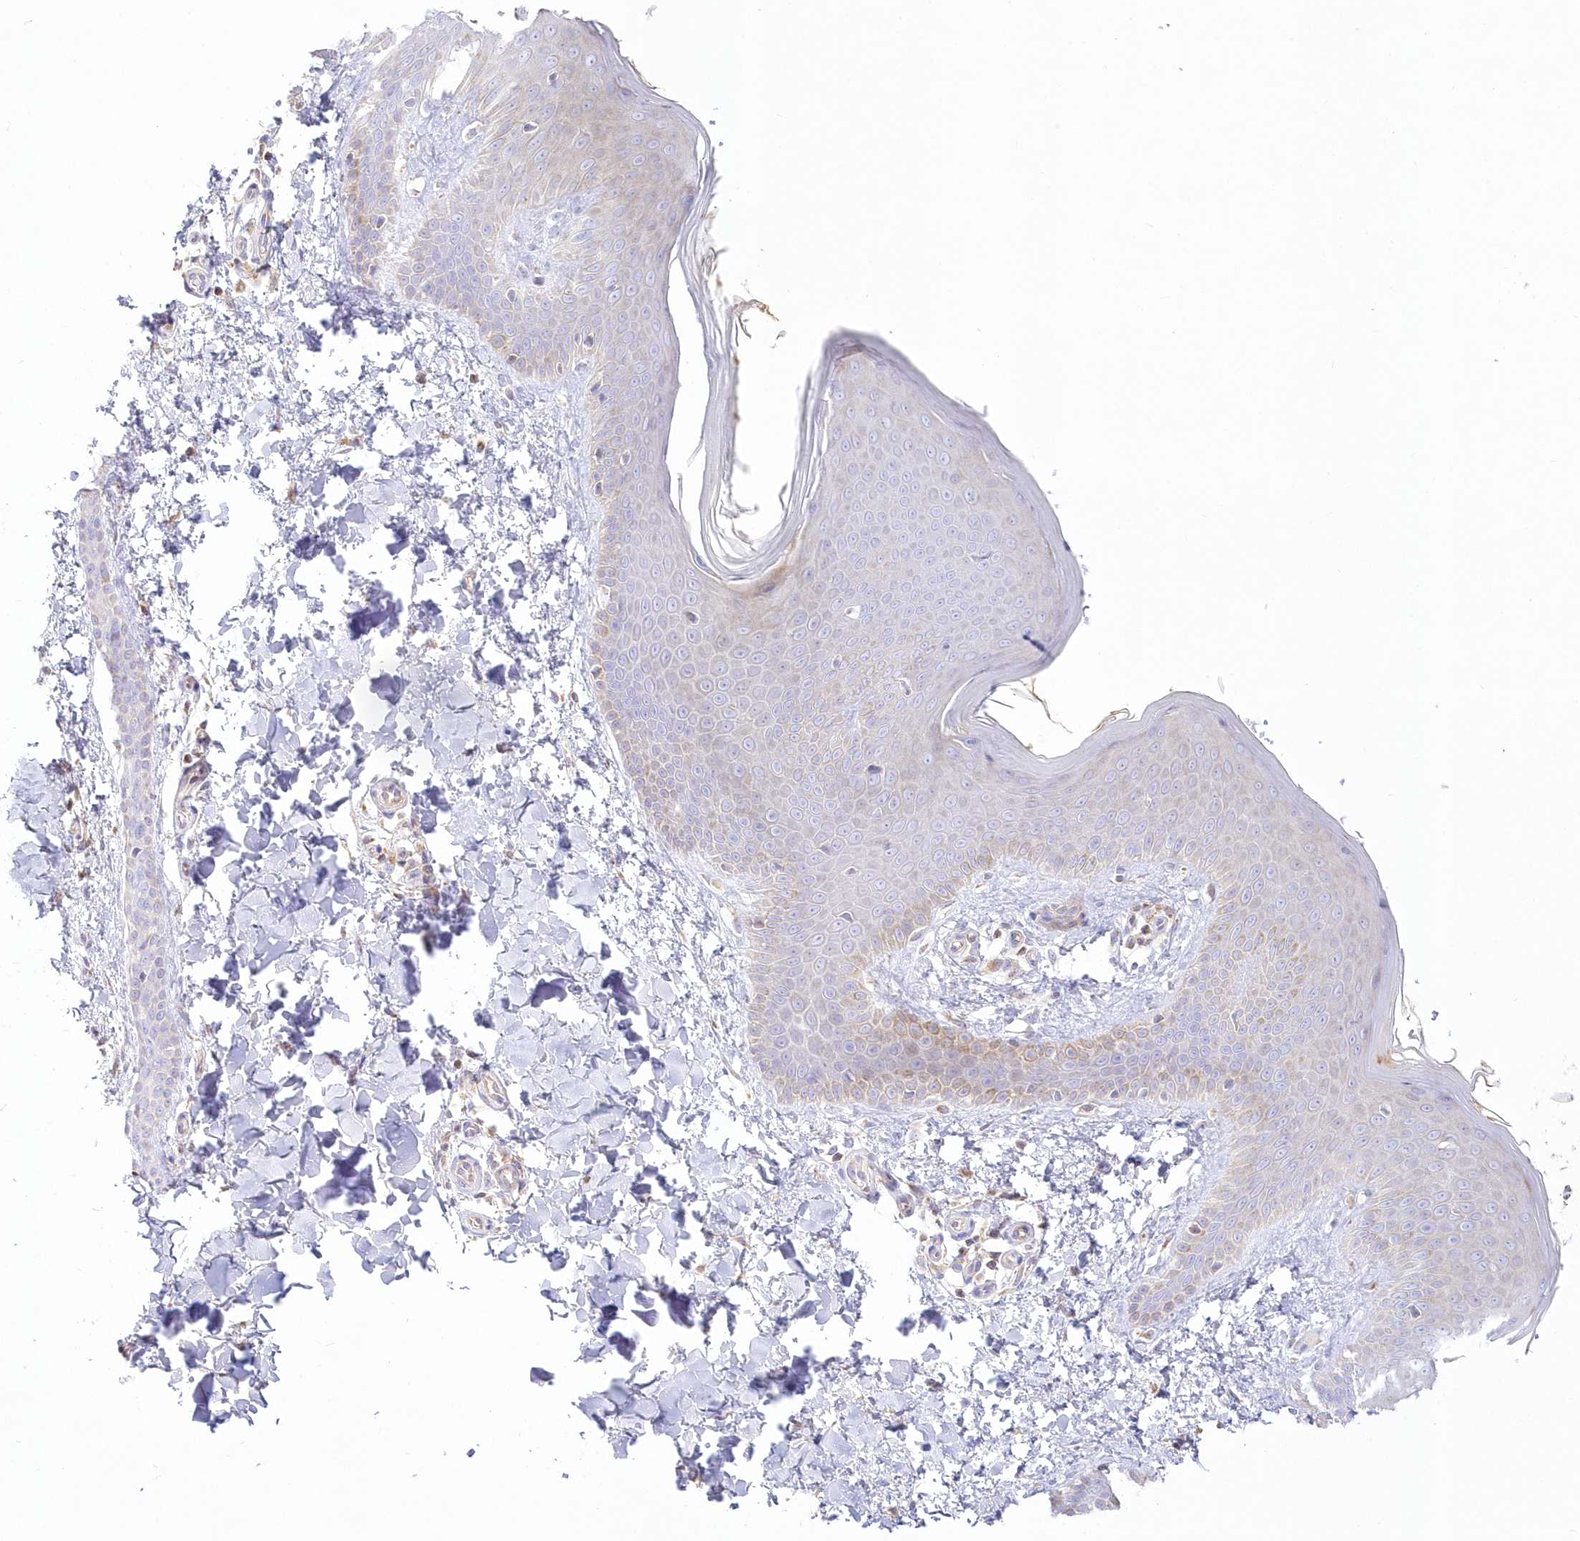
{"staining": {"intensity": "negative", "quantity": "none", "location": "none"}, "tissue": "skin", "cell_type": "Fibroblasts", "image_type": "normal", "snomed": [{"axis": "morphology", "description": "Normal tissue, NOS"}, {"axis": "topography", "description": "Skin"}], "caption": "This is an IHC histopathology image of benign skin. There is no positivity in fibroblasts.", "gene": "TBC1D14", "patient": {"sex": "male", "age": 36}}